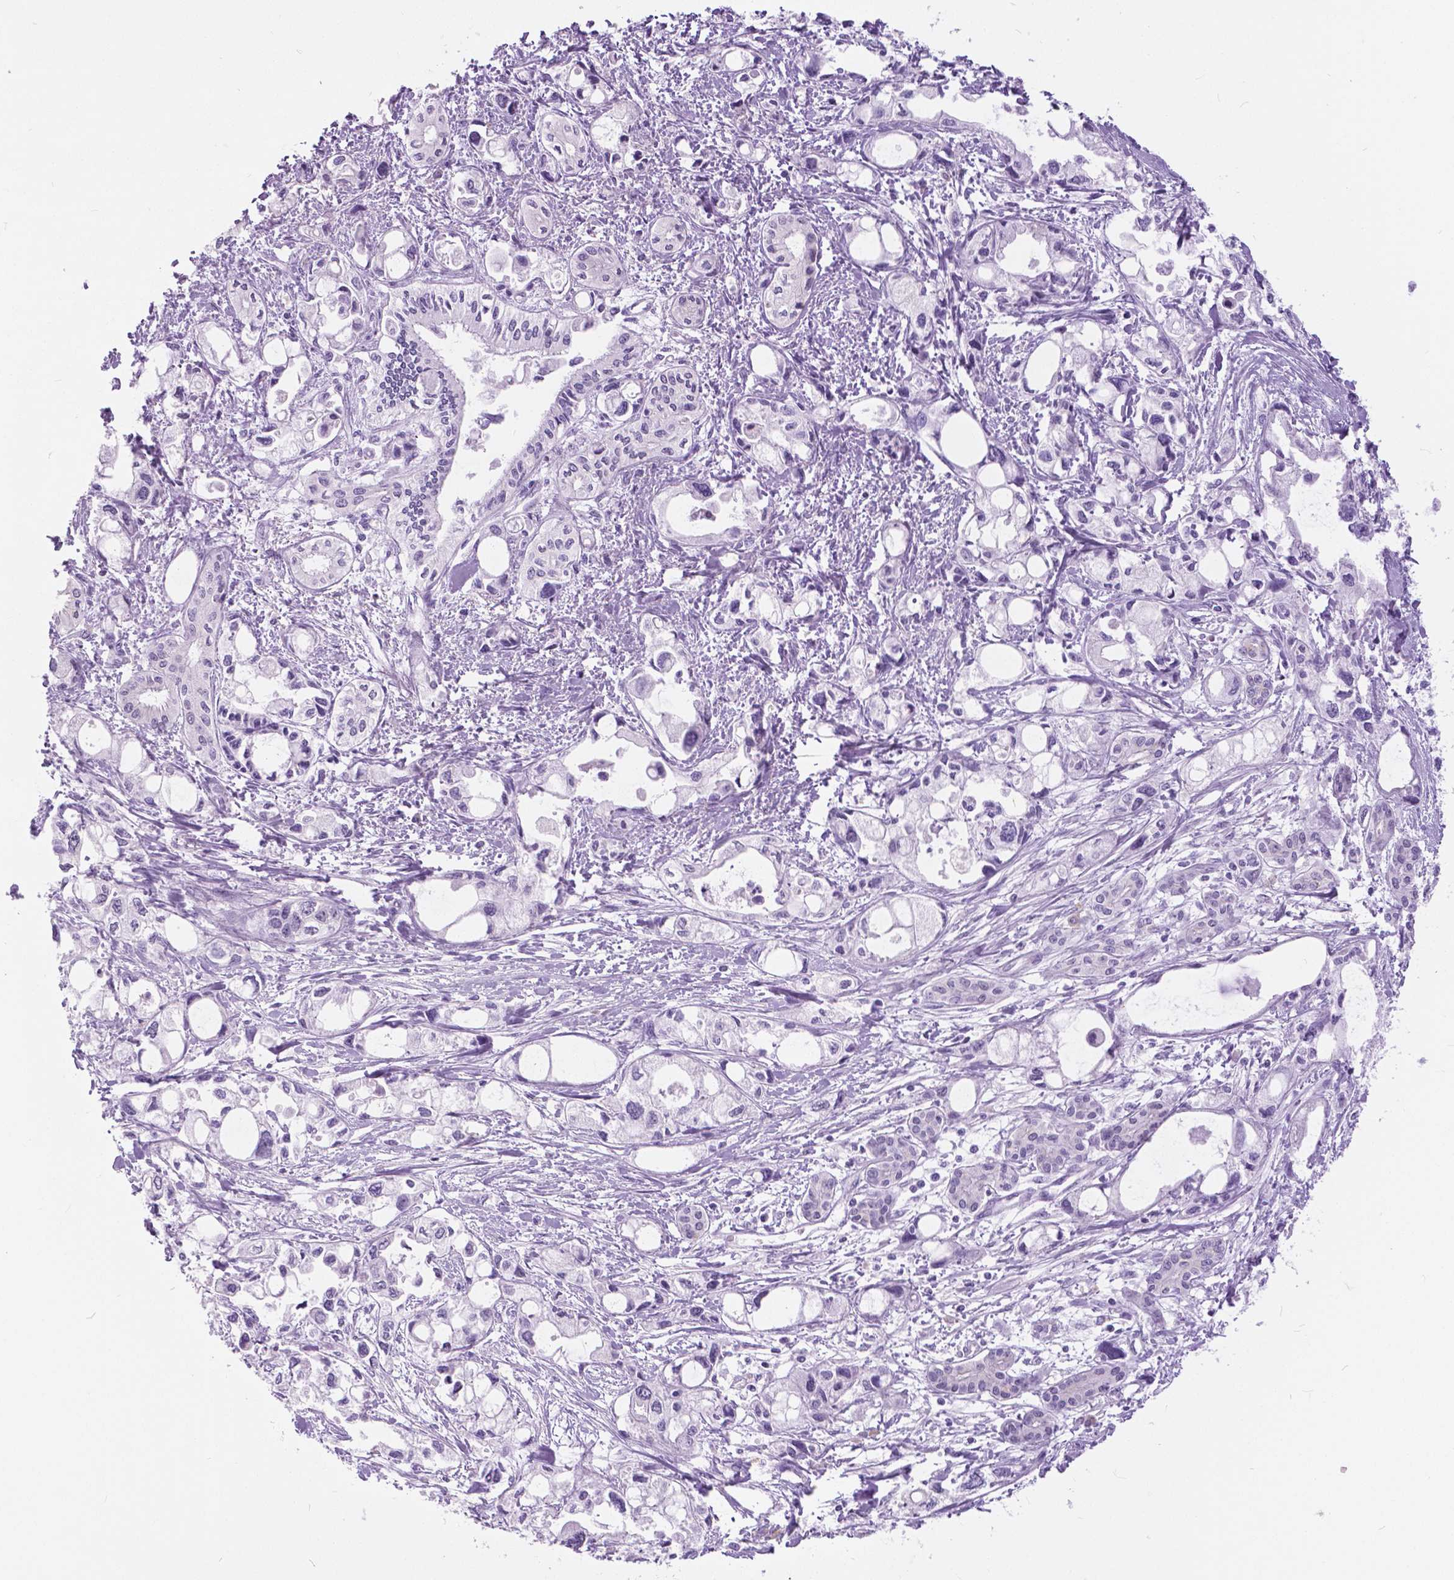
{"staining": {"intensity": "negative", "quantity": "none", "location": "none"}, "tissue": "pancreatic cancer", "cell_type": "Tumor cells", "image_type": "cancer", "snomed": [{"axis": "morphology", "description": "Adenocarcinoma, NOS"}, {"axis": "topography", "description": "Pancreas"}], "caption": "High power microscopy micrograph of an immunohistochemistry histopathology image of adenocarcinoma (pancreatic), revealing no significant expression in tumor cells.", "gene": "MYOM1", "patient": {"sex": "female", "age": 61}}